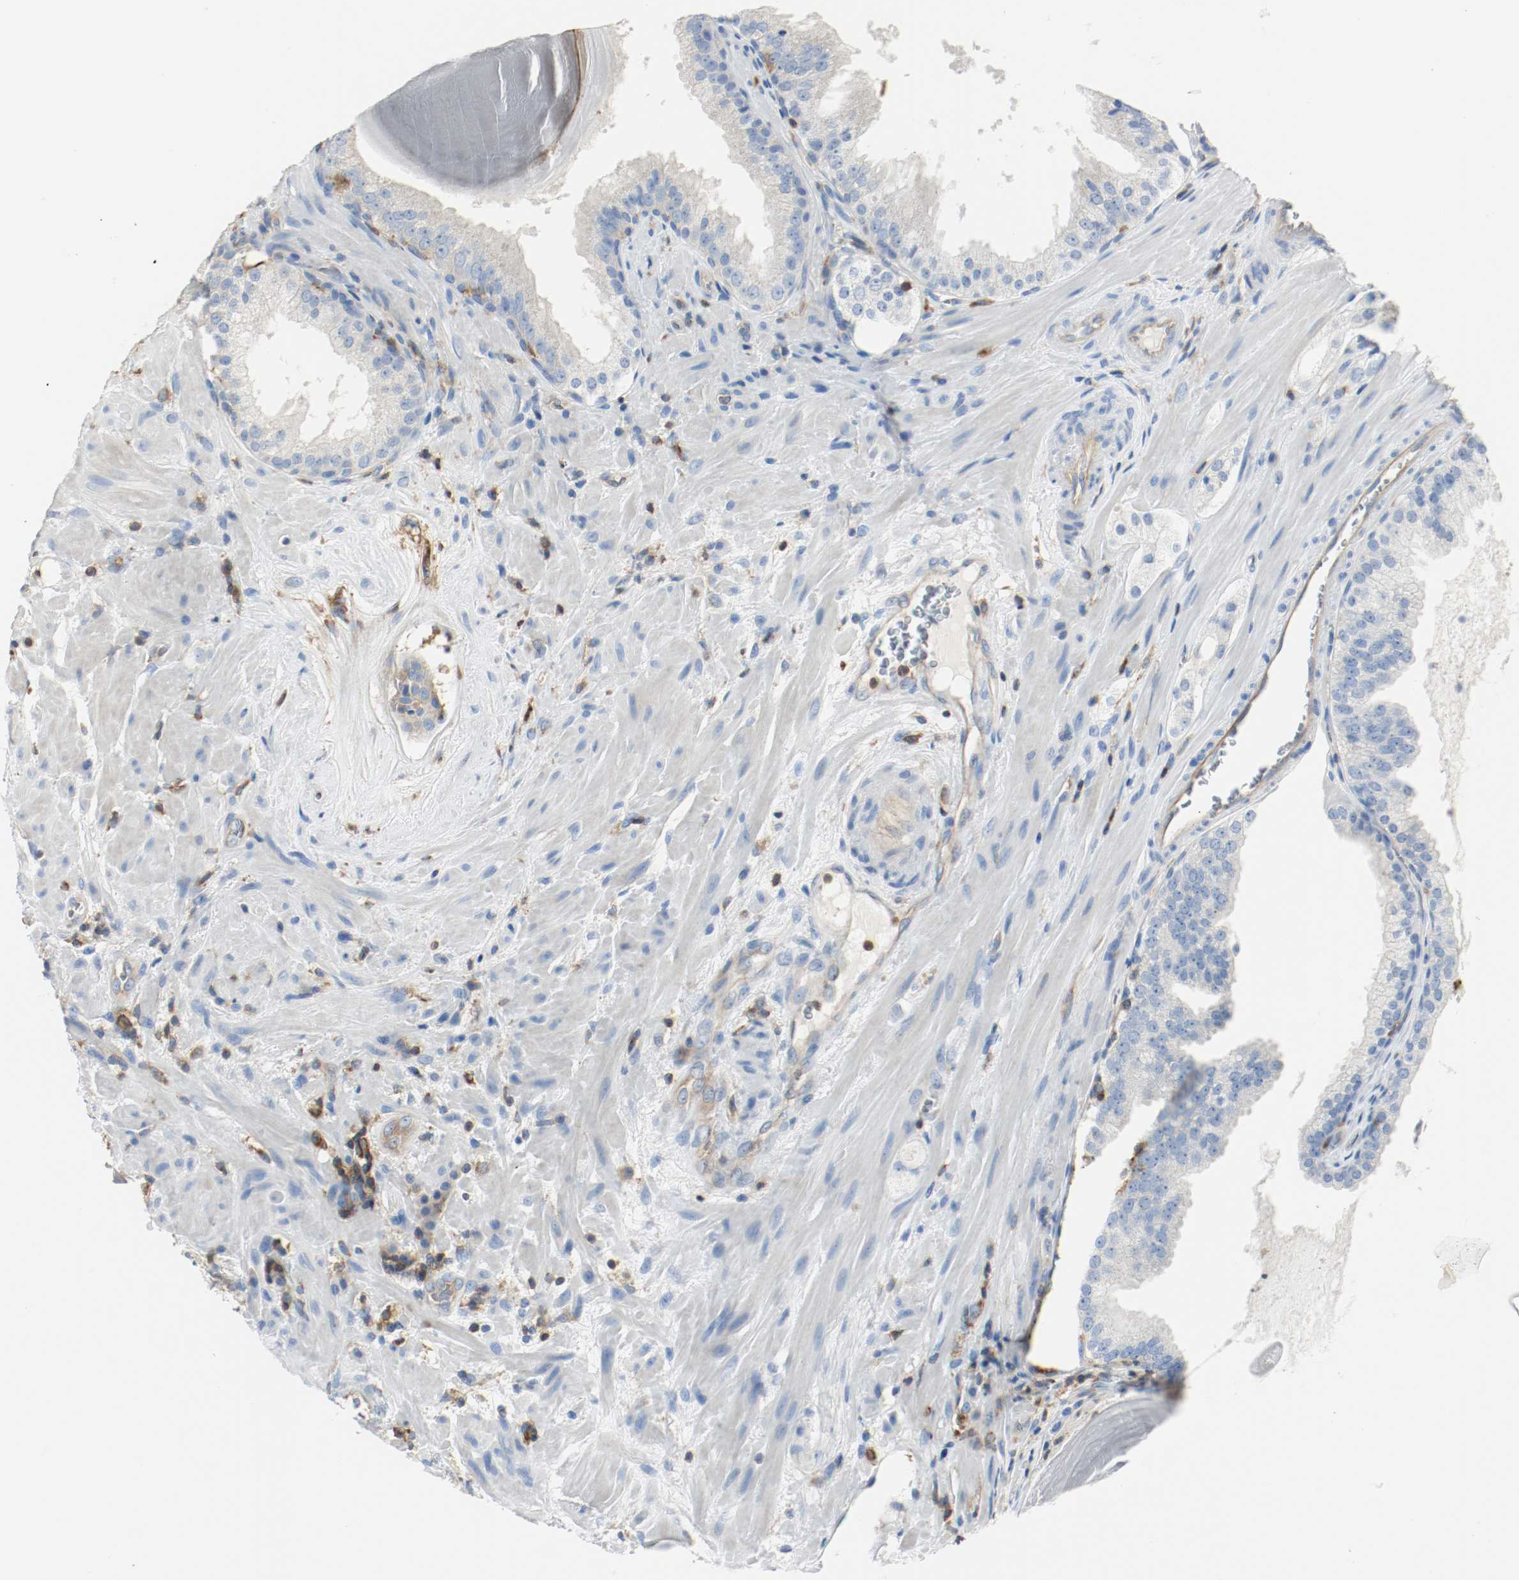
{"staining": {"intensity": "negative", "quantity": "none", "location": "none"}, "tissue": "prostate cancer", "cell_type": "Tumor cells", "image_type": "cancer", "snomed": [{"axis": "morphology", "description": "Adenocarcinoma, High grade"}, {"axis": "topography", "description": "Prostate"}], "caption": "Tumor cells show no significant staining in prostate cancer (high-grade adenocarcinoma).", "gene": "ARPC1B", "patient": {"sex": "male", "age": 68}}